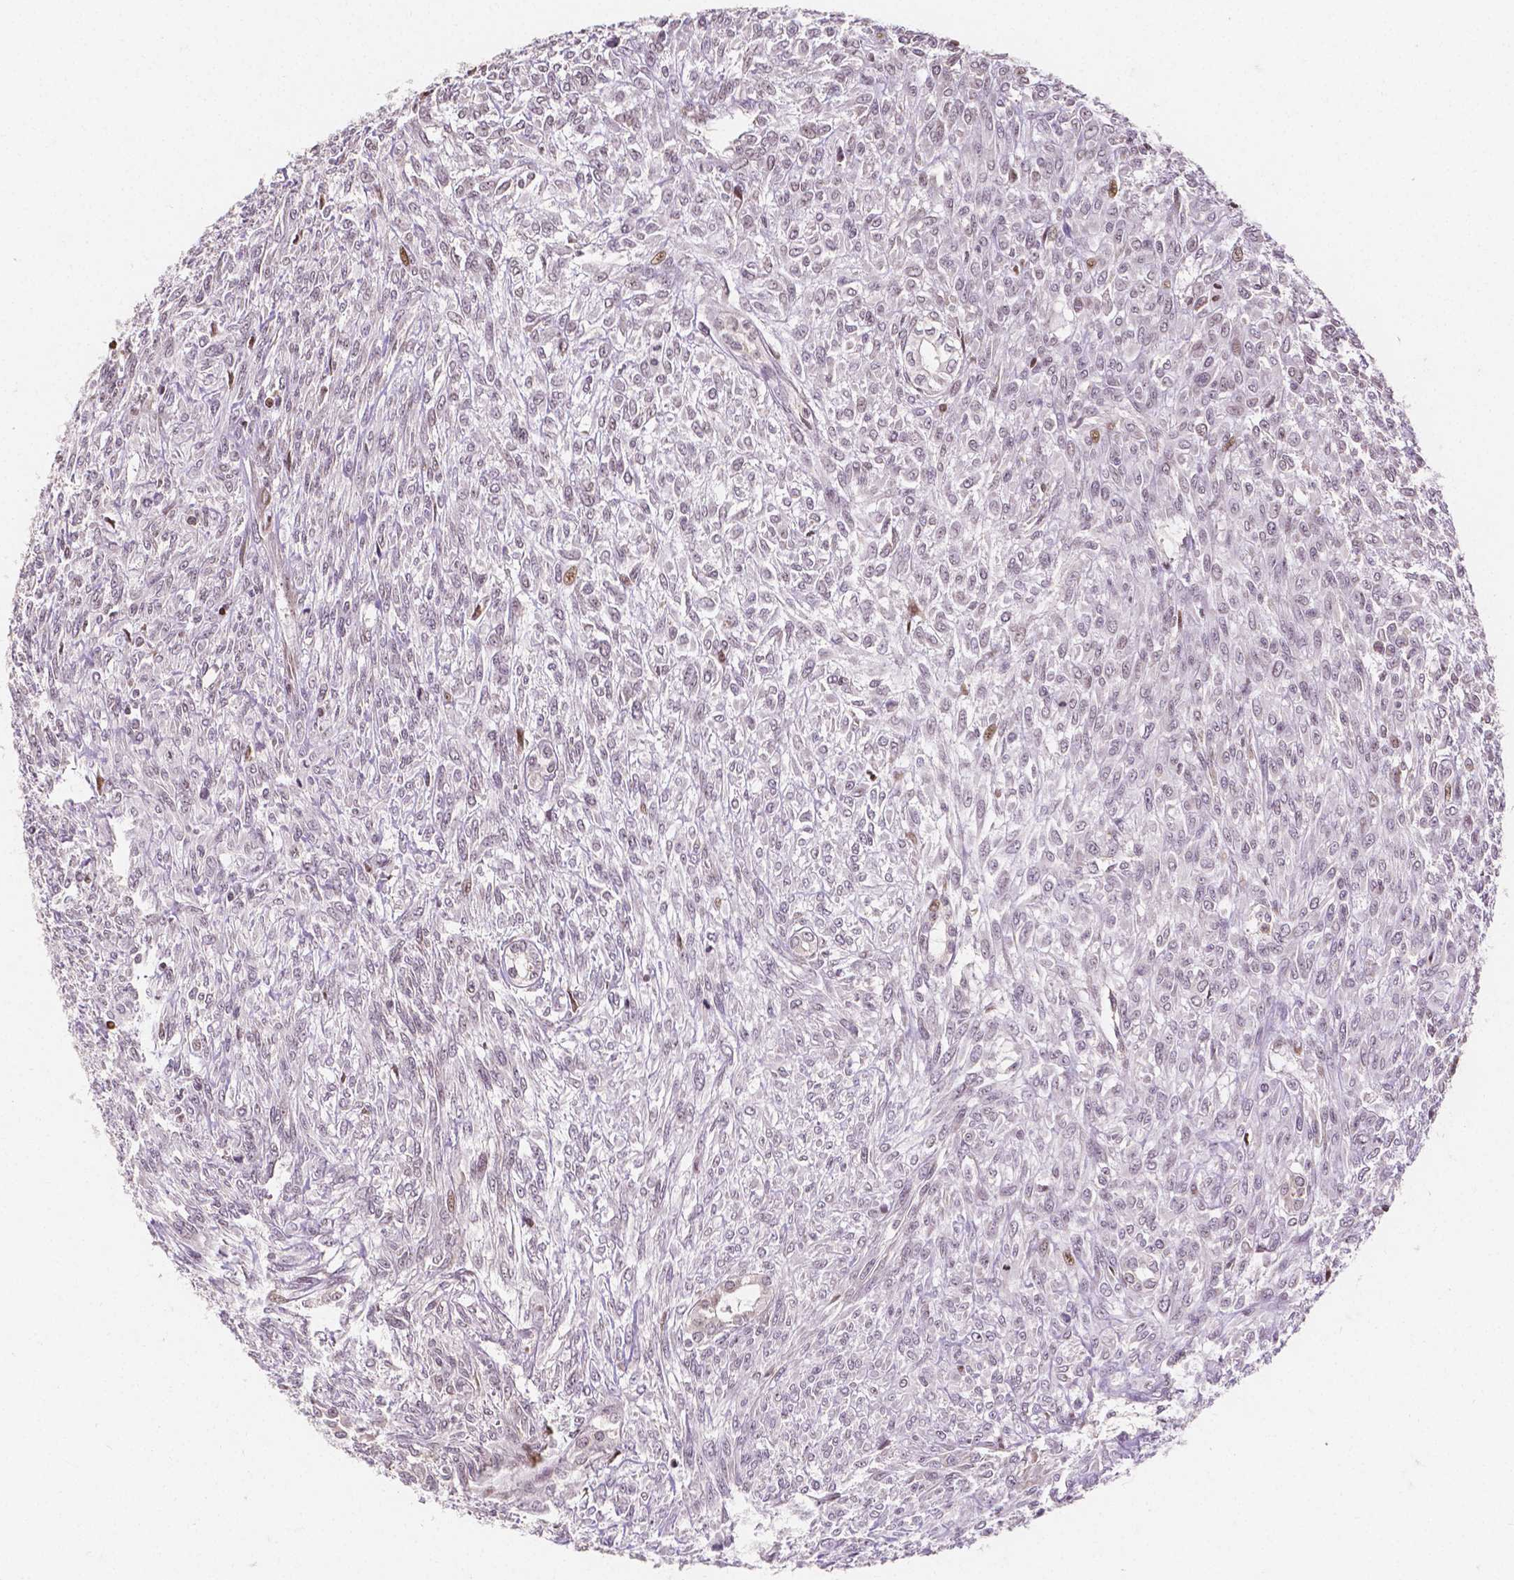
{"staining": {"intensity": "negative", "quantity": "none", "location": "none"}, "tissue": "renal cancer", "cell_type": "Tumor cells", "image_type": "cancer", "snomed": [{"axis": "morphology", "description": "Adenocarcinoma, NOS"}, {"axis": "topography", "description": "Kidney"}], "caption": "IHC of human renal cancer shows no expression in tumor cells.", "gene": "PTPN18", "patient": {"sex": "male", "age": 58}}